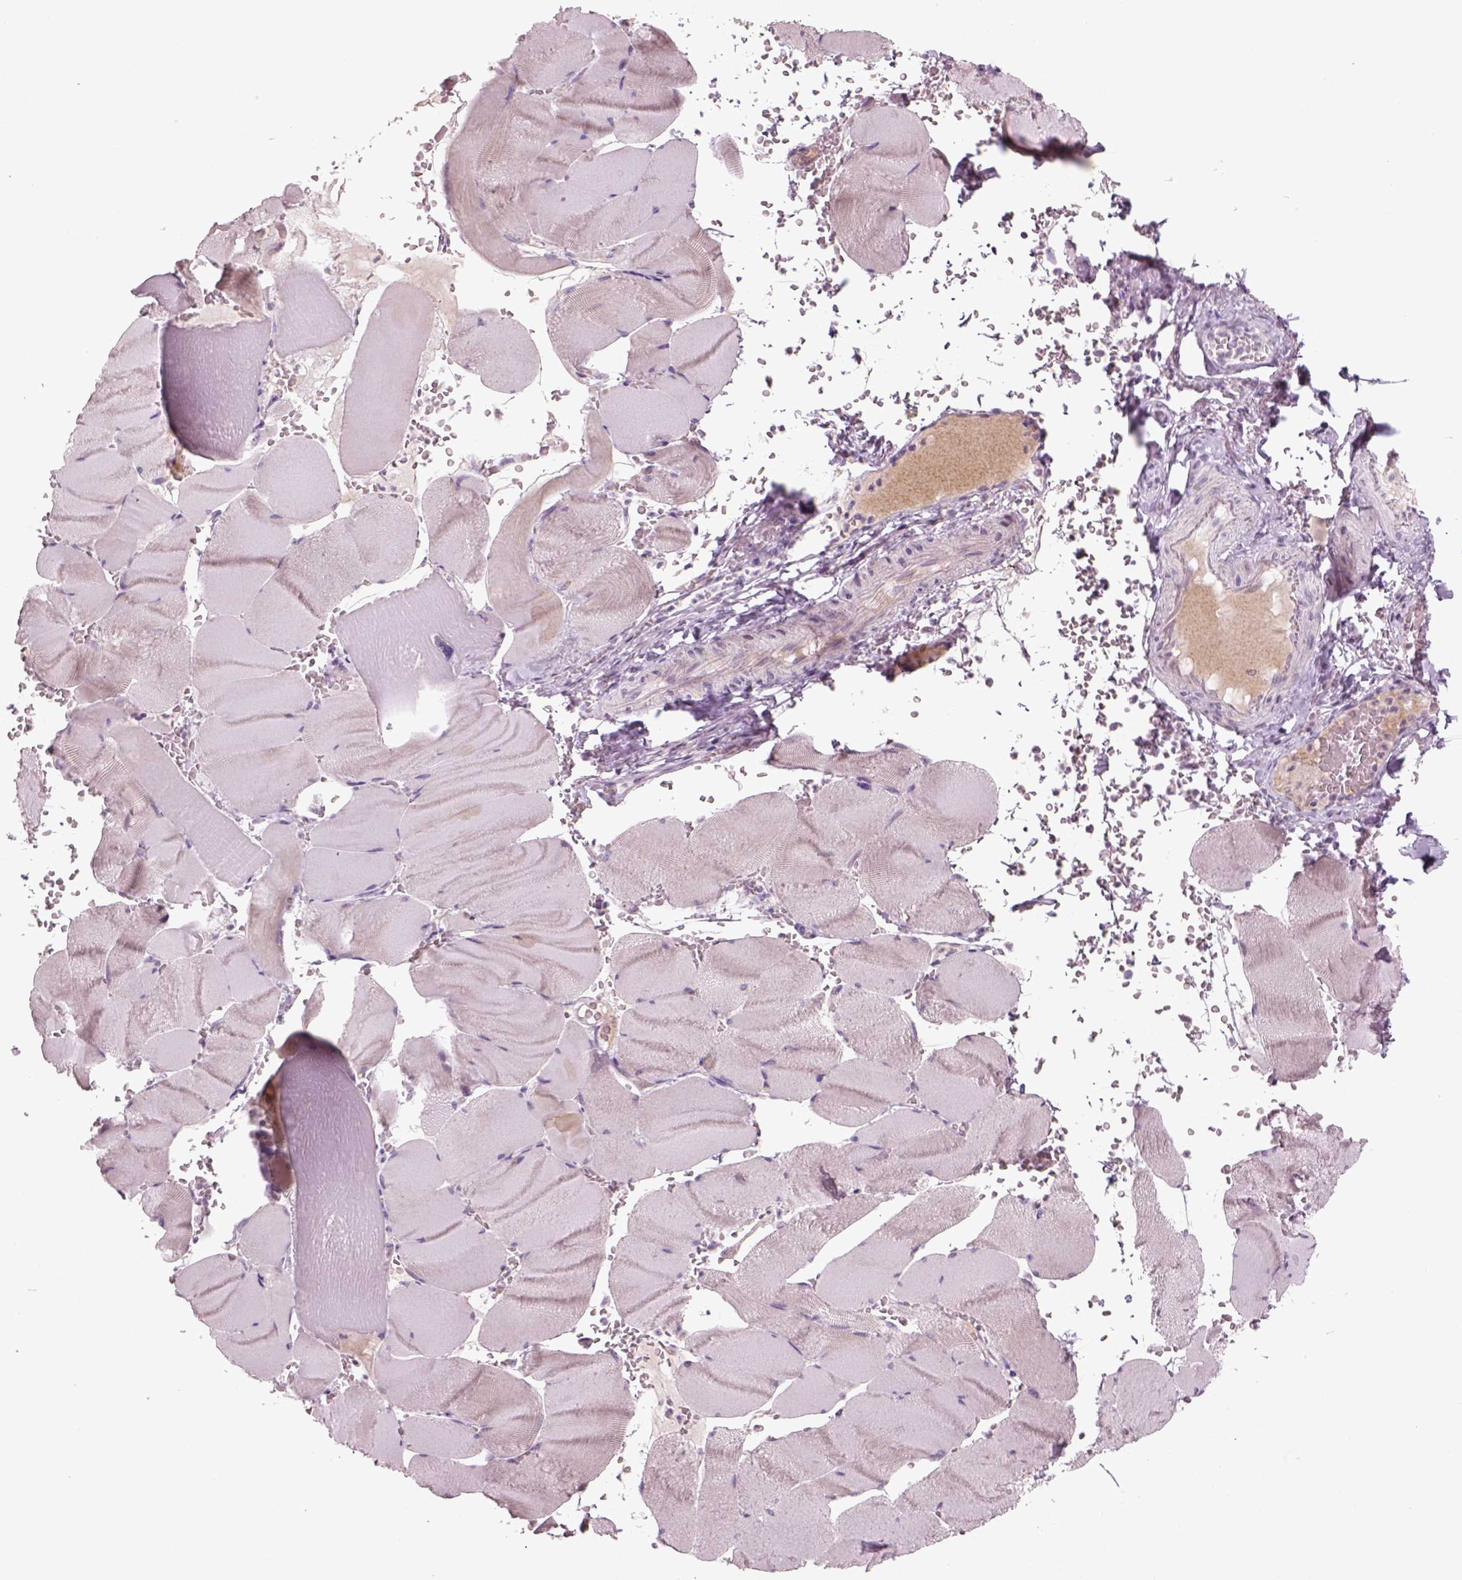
{"staining": {"intensity": "negative", "quantity": "none", "location": "none"}, "tissue": "skeletal muscle", "cell_type": "Myocytes", "image_type": "normal", "snomed": [{"axis": "morphology", "description": "Normal tissue, NOS"}, {"axis": "topography", "description": "Skeletal muscle"}], "caption": "Immunohistochemistry photomicrograph of normal skeletal muscle stained for a protein (brown), which displays no positivity in myocytes.", "gene": "PENK", "patient": {"sex": "male", "age": 56}}